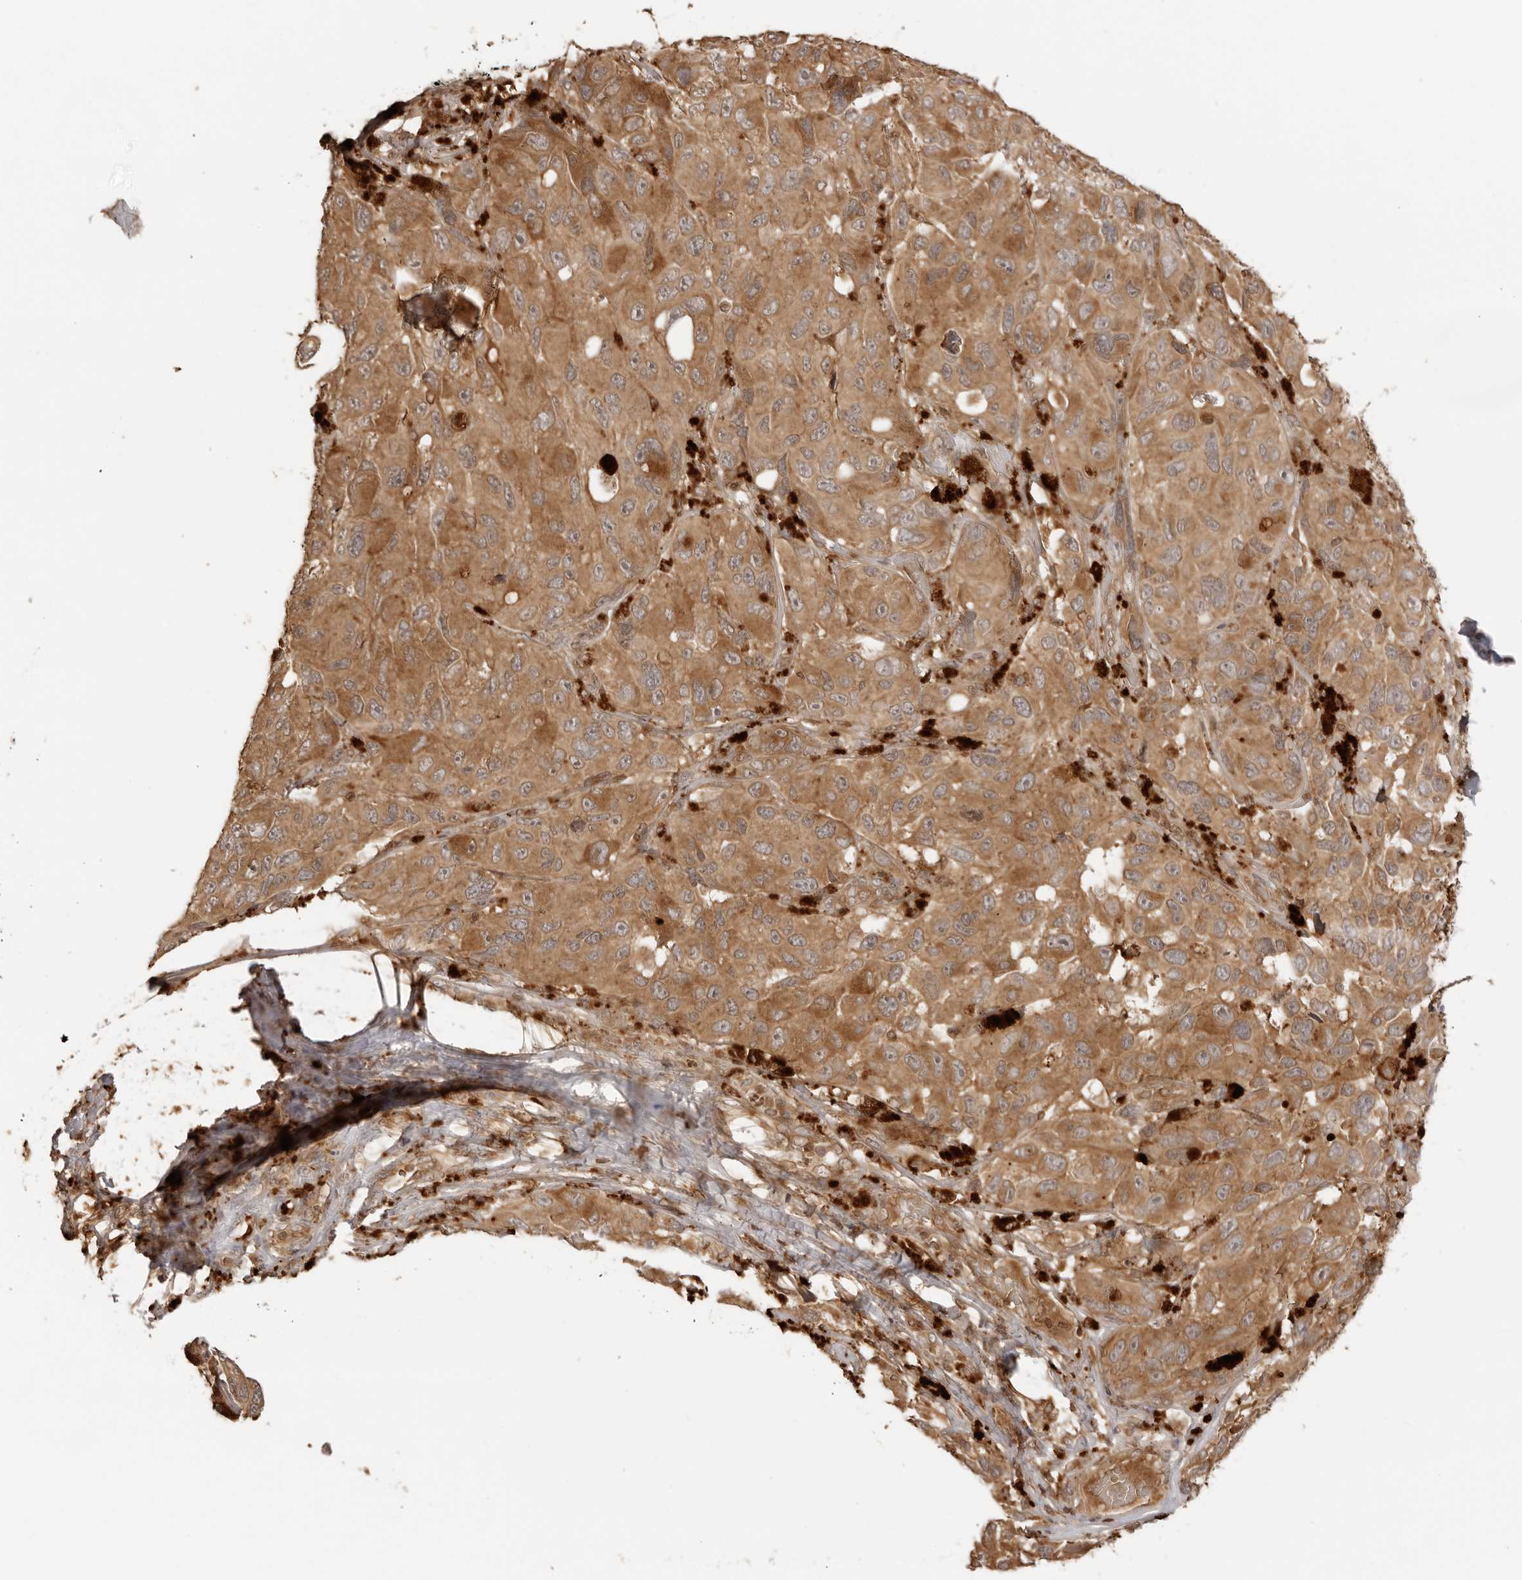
{"staining": {"intensity": "moderate", "quantity": ">75%", "location": "cytoplasmic/membranous"}, "tissue": "melanoma", "cell_type": "Tumor cells", "image_type": "cancer", "snomed": [{"axis": "morphology", "description": "Malignant melanoma, NOS"}, {"axis": "topography", "description": "Skin"}], "caption": "An immunohistochemistry (IHC) micrograph of tumor tissue is shown. Protein staining in brown highlights moderate cytoplasmic/membranous positivity in malignant melanoma within tumor cells.", "gene": "IKBKE", "patient": {"sex": "female", "age": 73}}